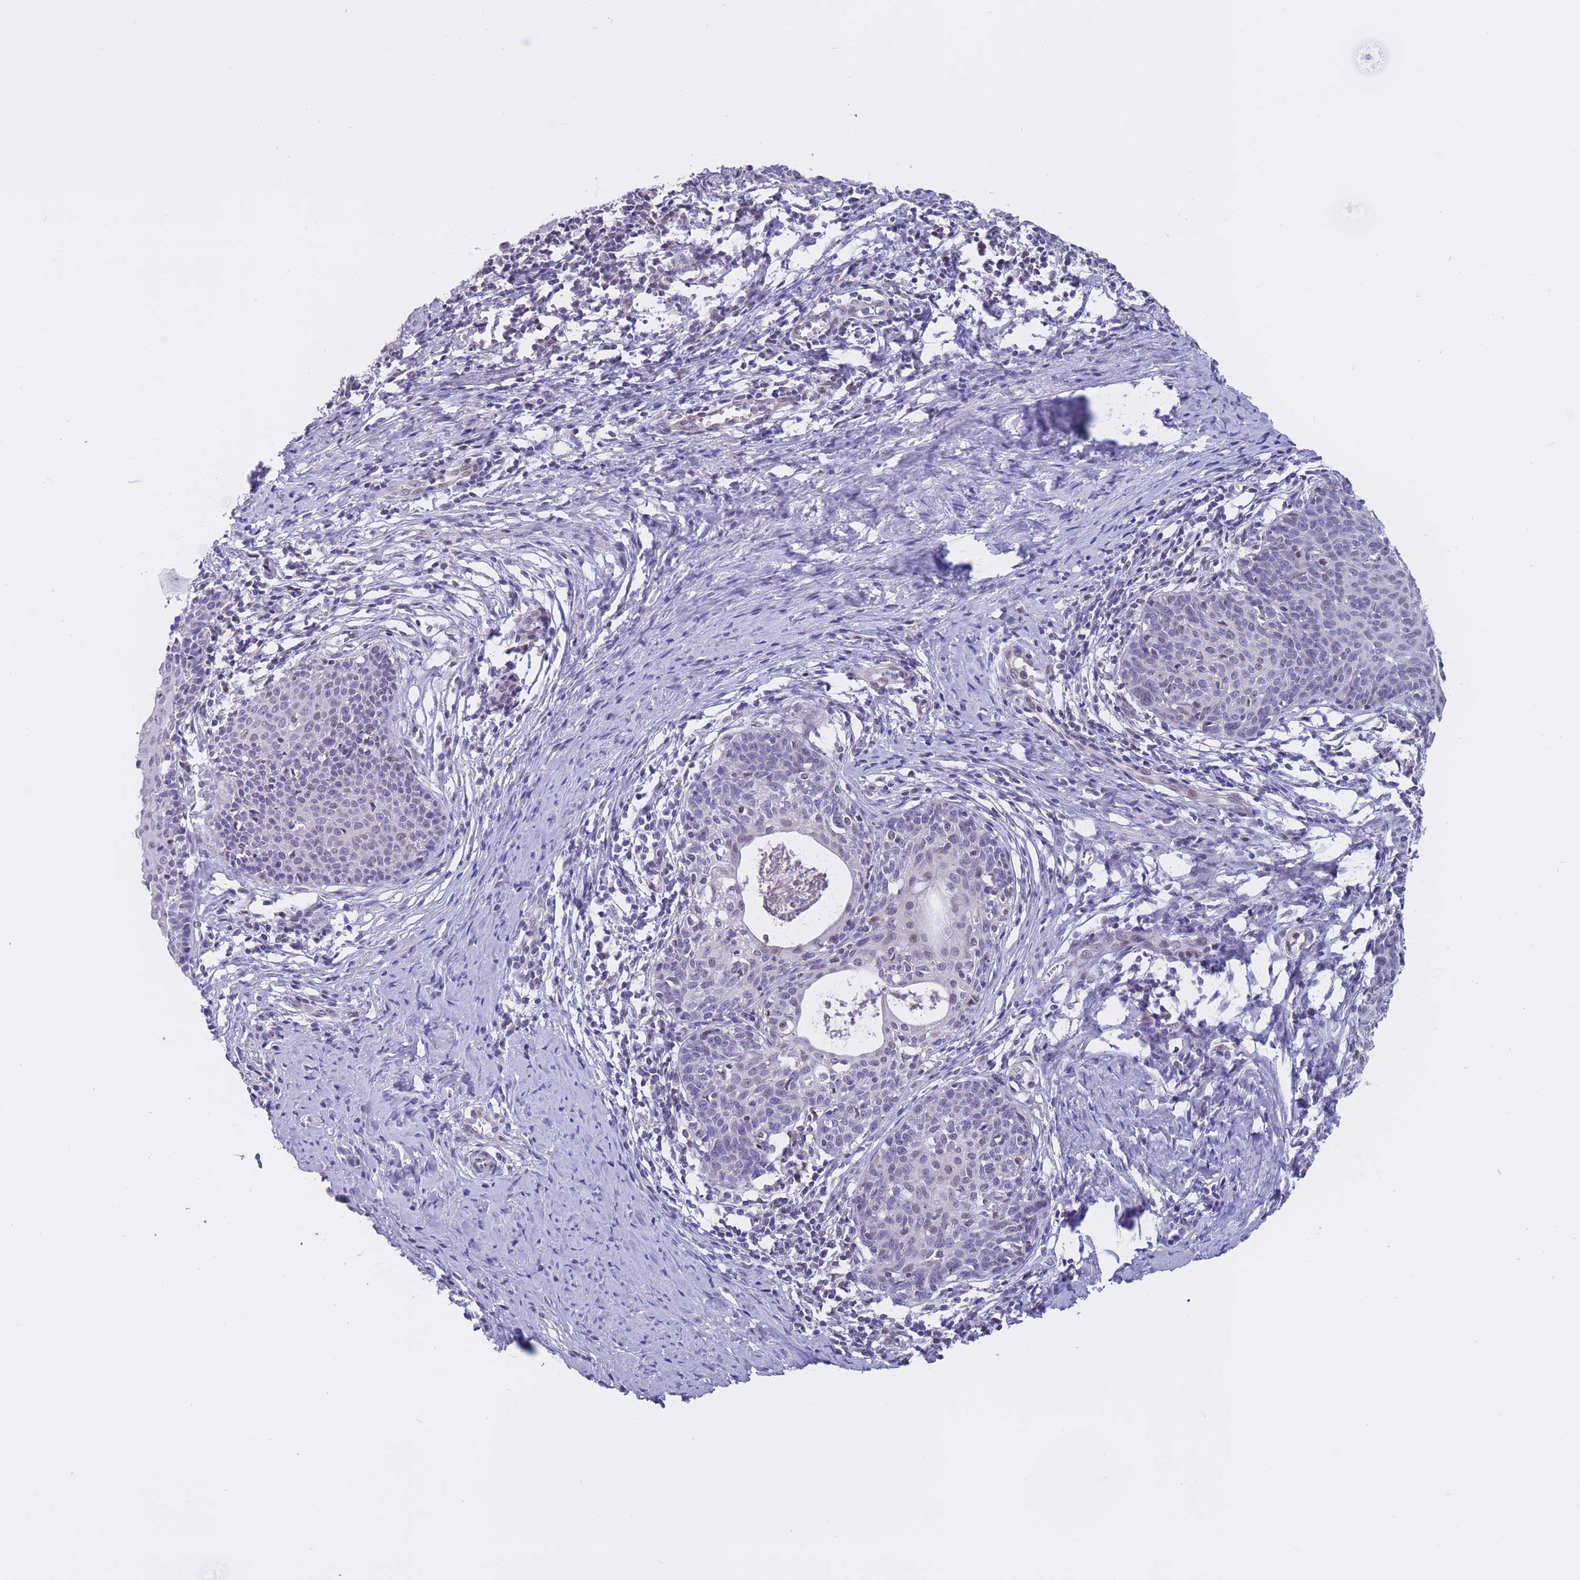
{"staining": {"intensity": "negative", "quantity": "none", "location": "none"}, "tissue": "cervical cancer", "cell_type": "Tumor cells", "image_type": "cancer", "snomed": [{"axis": "morphology", "description": "Squamous cell carcinoma, NOS"}, {"axis": "topography", "description": "Cervix"}], "caption": "Immunohistochemistry (IHC) image of human cervical cancer (squamous cell carcinoma) stained for a protein (brown), which reveals no staining in tumor cells. (DAB immunohistochemistry (IHC) visualized using brightfield microscopy, high magnification).", "gene": "BOP1", "patient": {"sex": "female", "age": 52}}